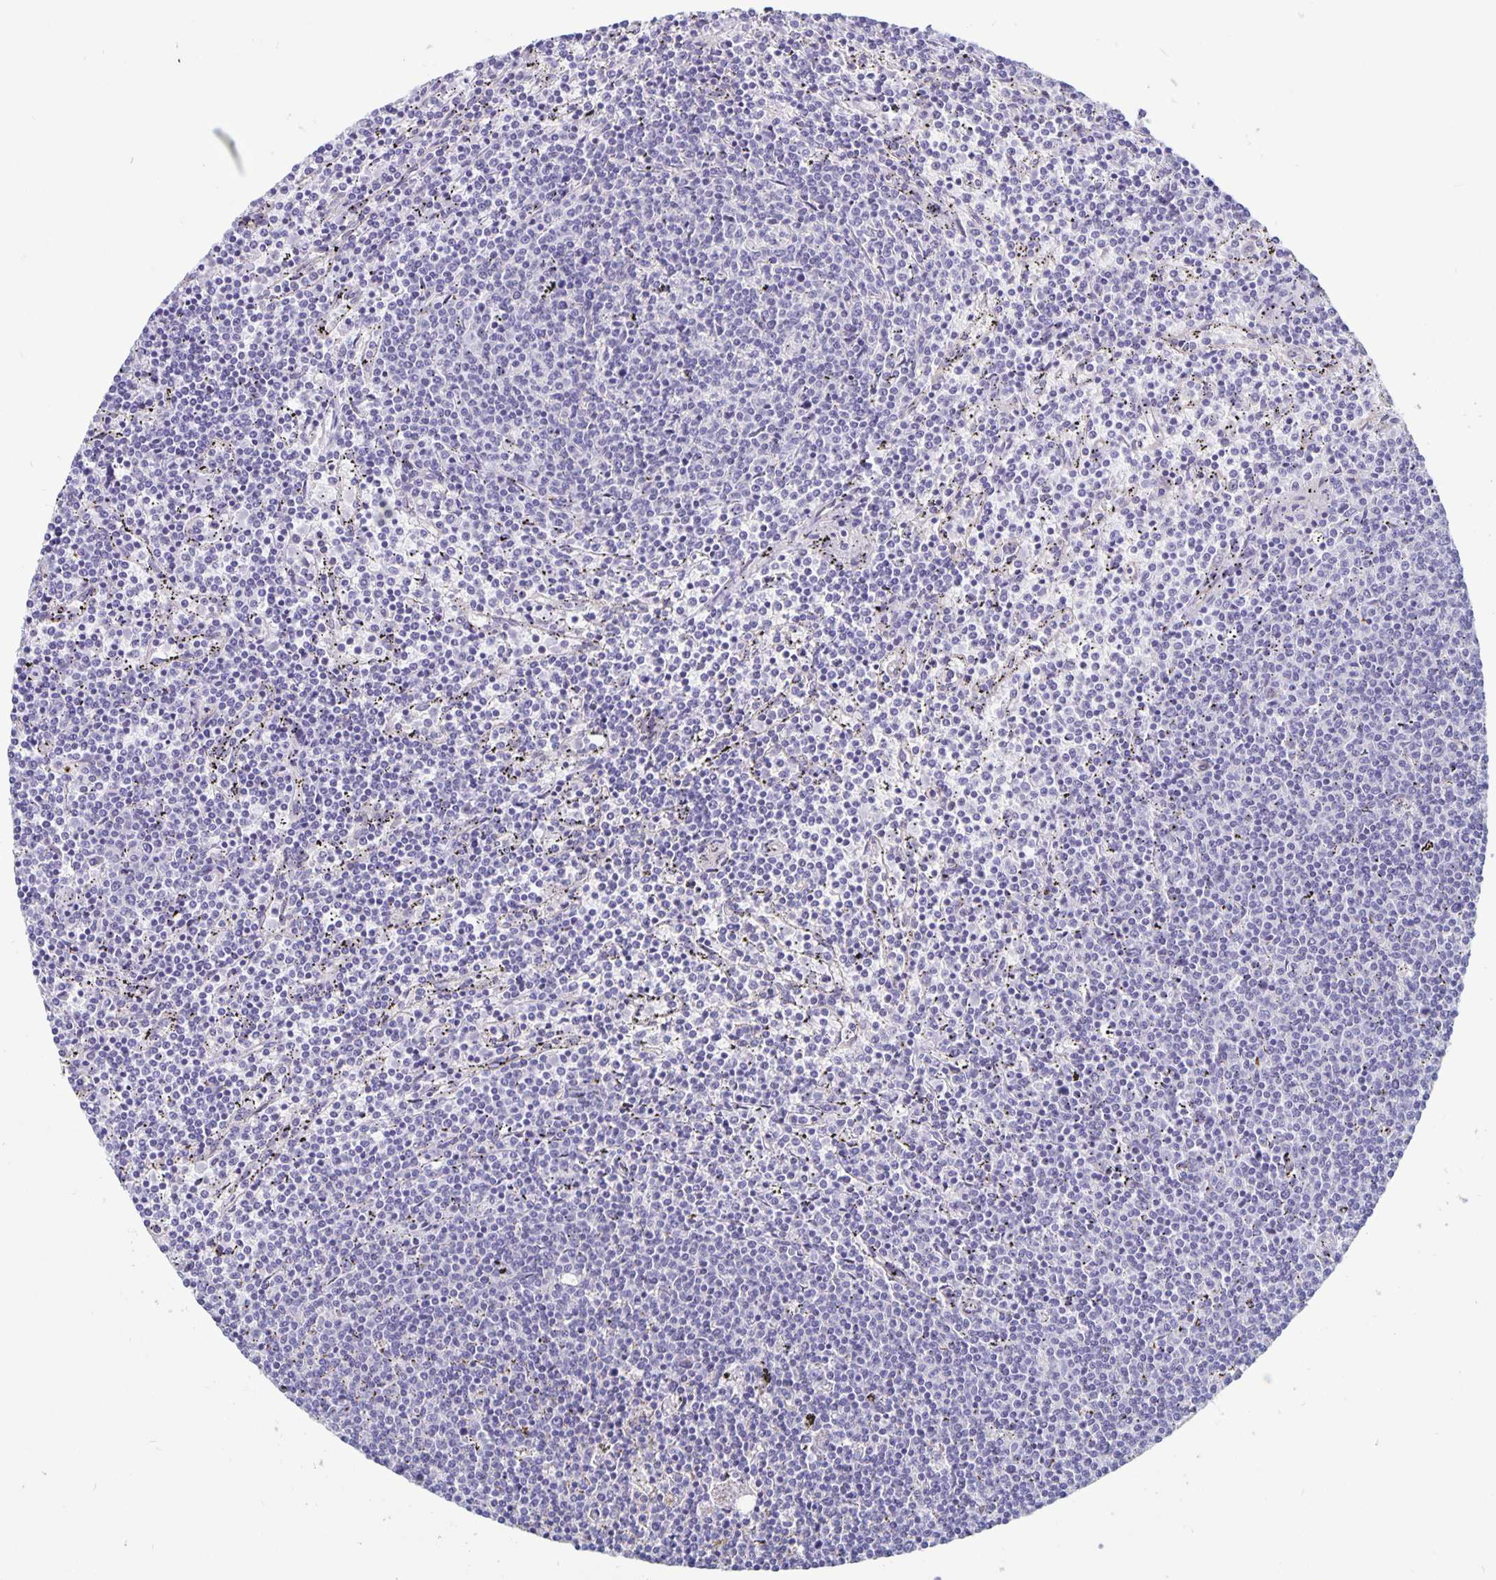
{"staining": {"intensity": "negative", "quantity": "none", "location": "none"}, "tissue": "lymphoma", "cell_type": "Tumor cells", "image_type": "cancer", "snomed": [{"axis": "morphology", "description": "Malignant lymphoma, non-Hodgkin's type, Low grade"}, {"axis": "topography", "description": "Spleen"}], "caption": "Tumor cells are negative for brown protein staining in low-grade malignant lymphoma, non-Hodgkin's type. (DAB immunohistochemistry (IHC) with hematoxylin counter stain).", "gene": "PLCB3", "patient": {"sex": "female", "age": 50}}